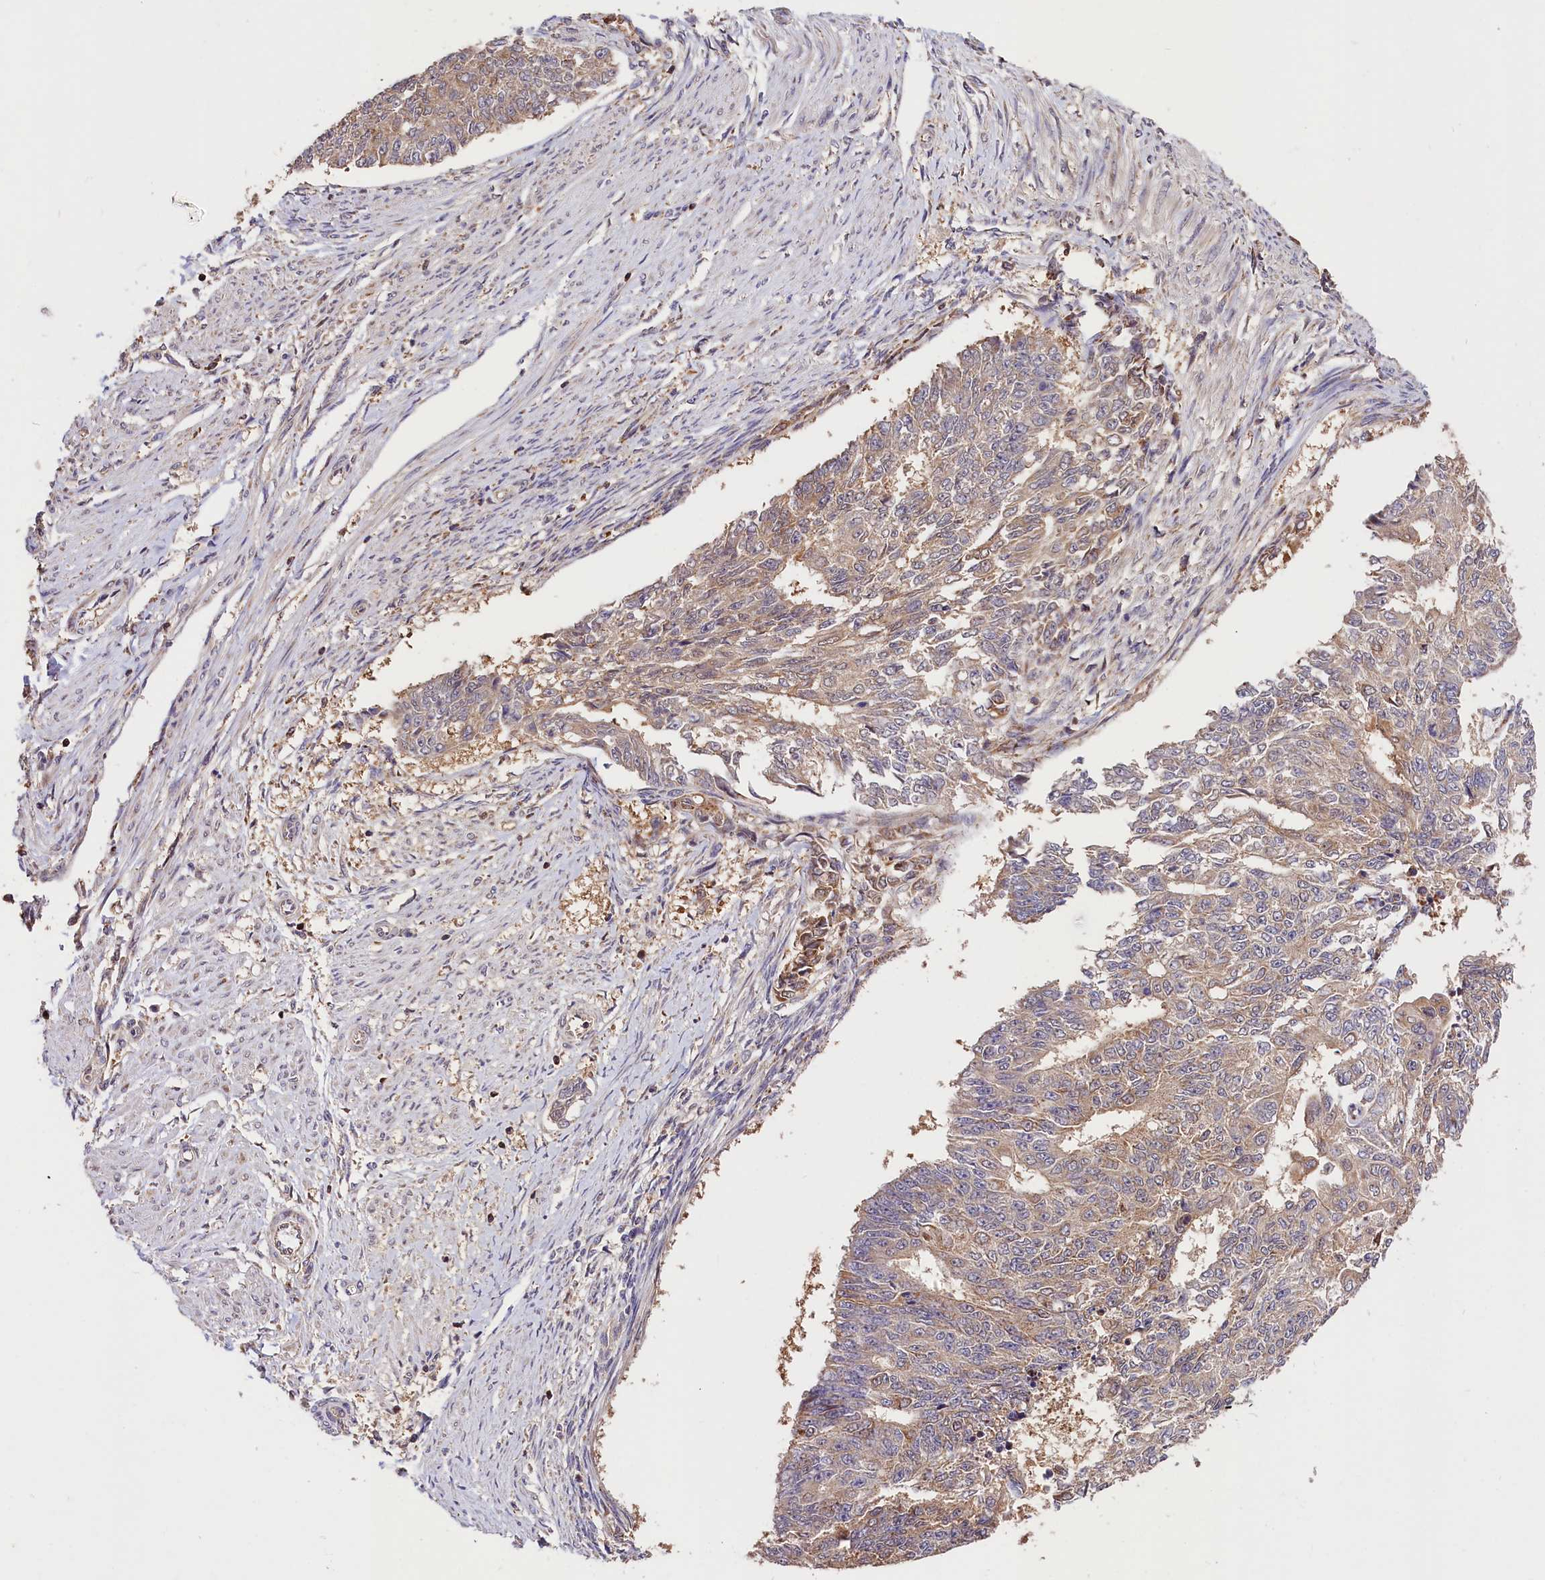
{"staining": {"intensity": "weak", "quantity": "25%-75%", "location": "cytoplasmic/membranous"}, "tissue": "endometrial cancer", "cell_type": "Tumor cells", "image_type": "cancer", "snomed": [{"axis": "morphology", "description": "Adenocarcinoma, NOS"}, {"axis": "topography", "description": "Endometrium"}], "caption": "Immunohistochemistry (DAB) staining of adenocarcinoma (endometrial) reveals weak cytoplasmic/membranous protein positivity in about 25%-75% of tumor cells.", "gene": "KPTN", "patient": {"sex": "female", "age": 32}}